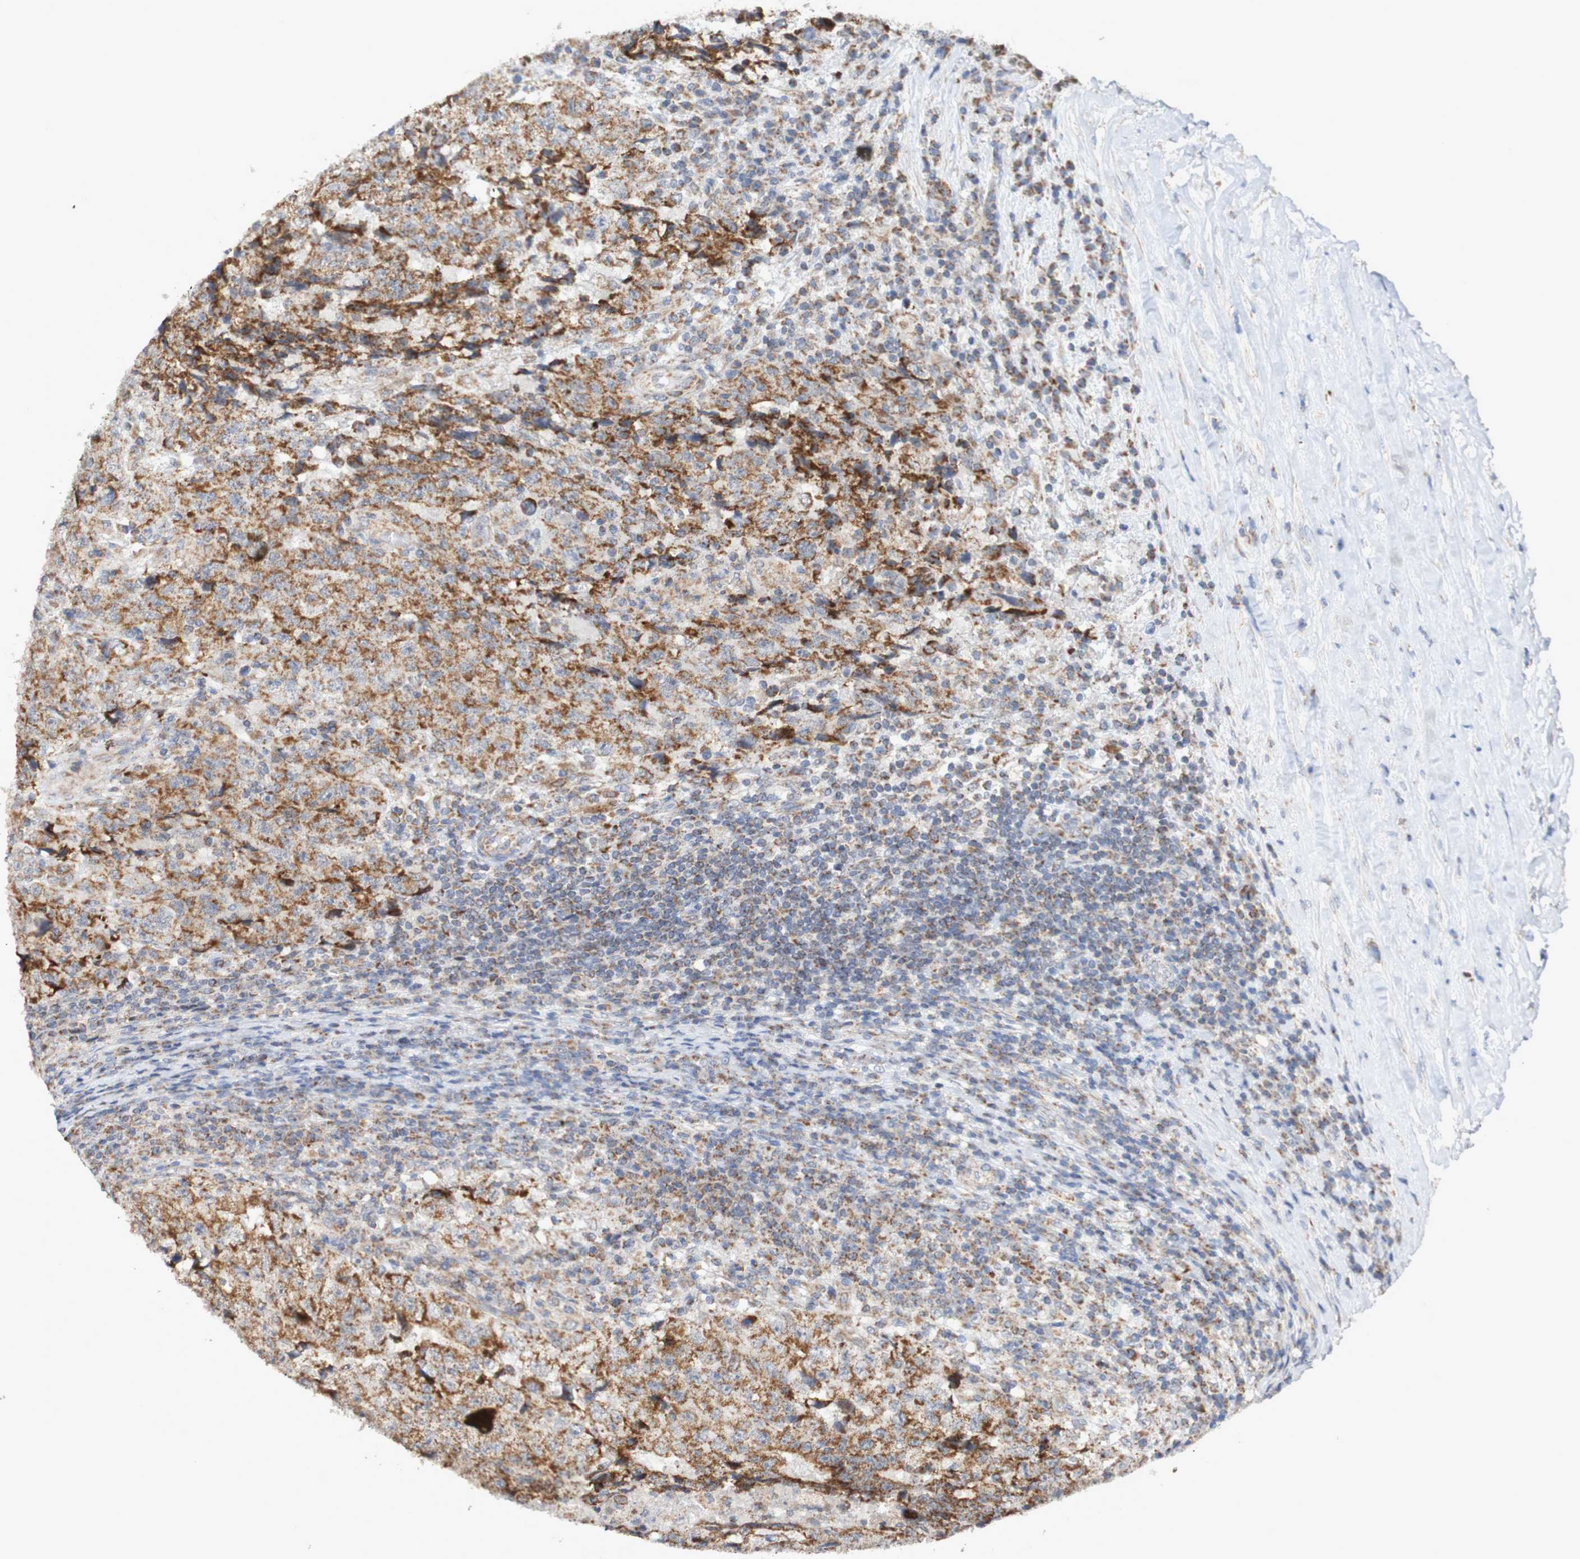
{"staining": {"intensity": "strong", "quantity": "25%-75%", "location": "cytoplasmic/membranous"}, "tissue": "testis cancer", "cell_type": "Tumor cells", "image_type": "cancer", "snomed": [{"axis": "morphology", "description": "Necrosis, NOS"}, {"axis": "morphology", "description": "Carcinoma, Embryonal, NOS"}, {"axis": "topography", "description": "Testis"}], "caption": "This micrograph demonstrates immunohistochemistry (IHC) staining of testis cancer, with high strong cytoplasmic/membranous staining in about 25%-75% of tumor cells.", "gene": "DVL1", "patient": {"sex": "male", "age": 19}}